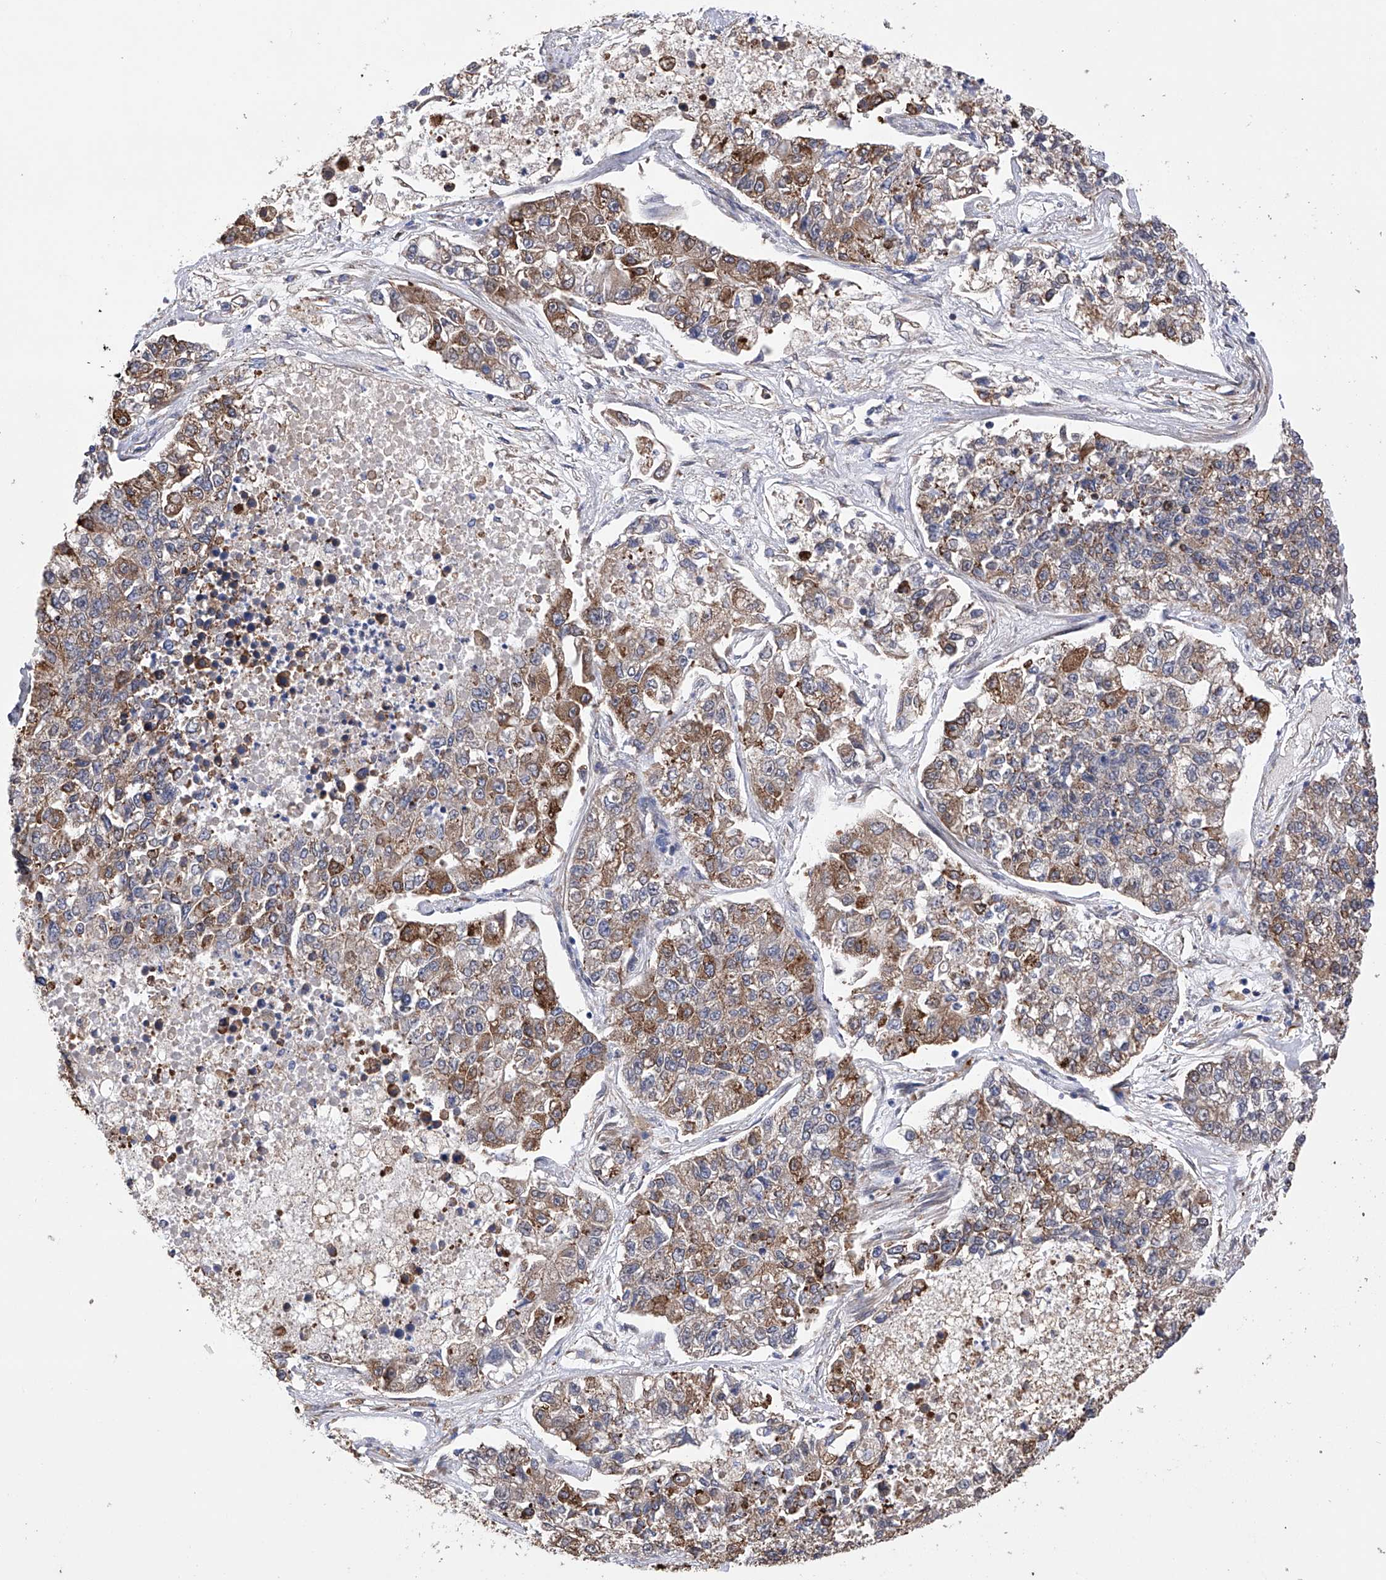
{"staining": {"intensity": "moderate", "quantity": "<25%", "location": "cytoplasmic/membranous"}, "tissue": "lung cancer", "cell_type": "Tumor cells", "image_type": "cancer", "snomed": [{"axis": "morphology", "description": "Adenocarcinoma, NOS"}, {"axis": "topography", "description": "Lung"}], "caption": "High-magnification brightfield microscopy of adenocarcinoma (lung) stained with DAB (3,3'-diaminobenzidine) (brown) and counterstained with hematoxylin (blue). tumor cells exhibit moderate cytoplasmic/membranous staining is present in about<25% of cells.", "gene": "DNAH8", "patient": {"sex": "male", "age": 49}}